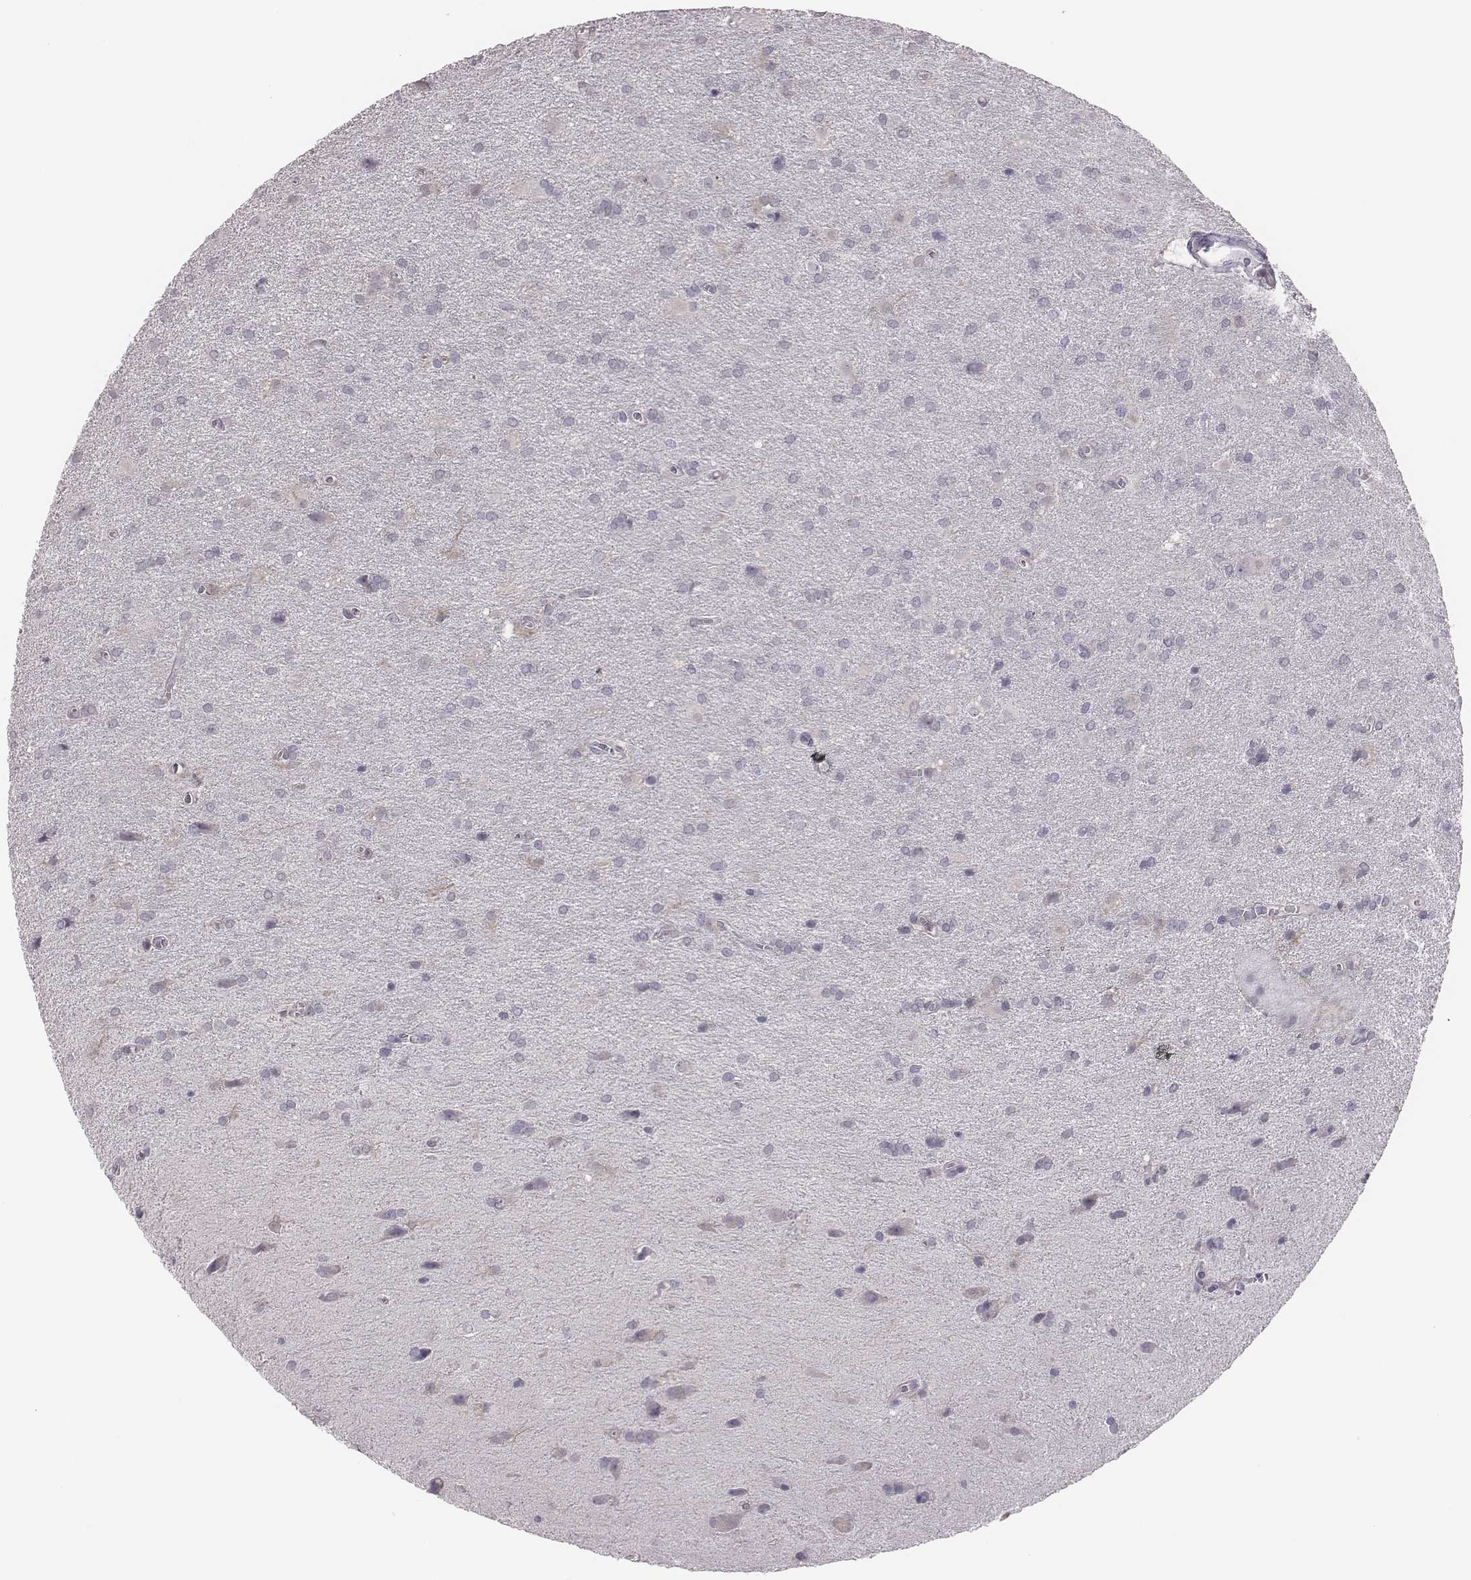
{"staining": {"intensity": "negative", "quantity": "none", "location": "none"}, "tissue": "glioma", "cell_type": "Tumor cells", "image_type": "cancer", "snomed": [{"axis": "morphology", "description": "Glioma, malignant, Low grade"}, {"axis": "topography", "description": "Brain"}], "caption": "Glioma stained for a protein using IHC reveals no staining tumor cells.", "gene": "SCML2", "patient": {"sex": "male", "age": 58}}